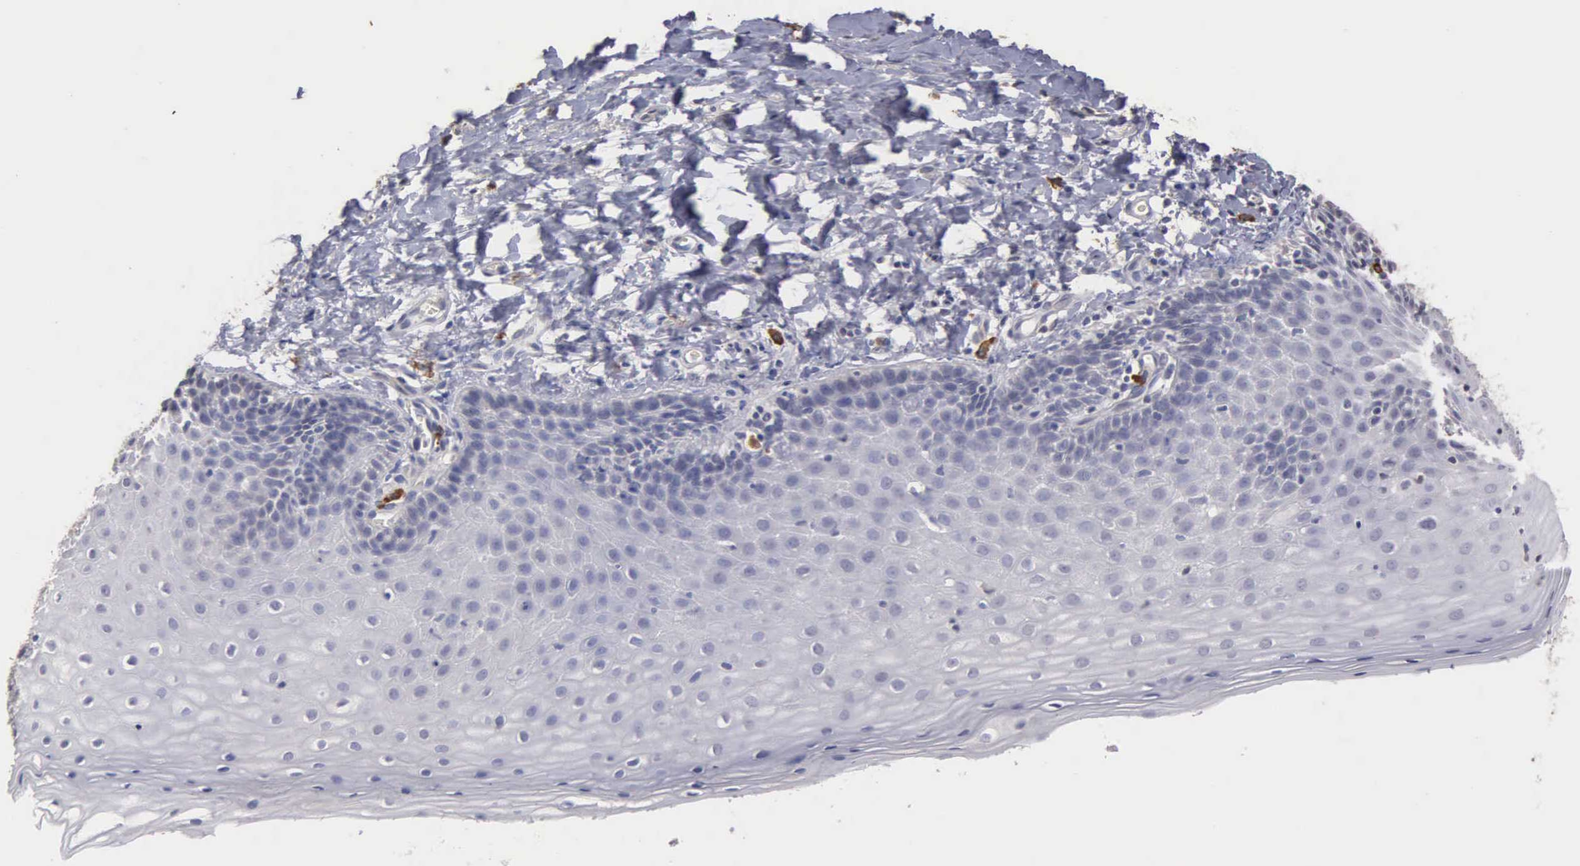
{"staining": {"intensity": "negative", "quantity": "none", "location": "none"}, "tissue": "cervix", "cell_type": "Glandular cells", "image_type": "normal", "snomed": [{"axis": "morphology", "description": "Normal tissue, NOS"}, {"axis": "topography", "description": "Cervix"}], "caption": "This is a image of IHC staining of normal cervix, which shows no staining in glandular cells.", "gene": "ENO3", "patient": {"sex": "female", "age": 53}}